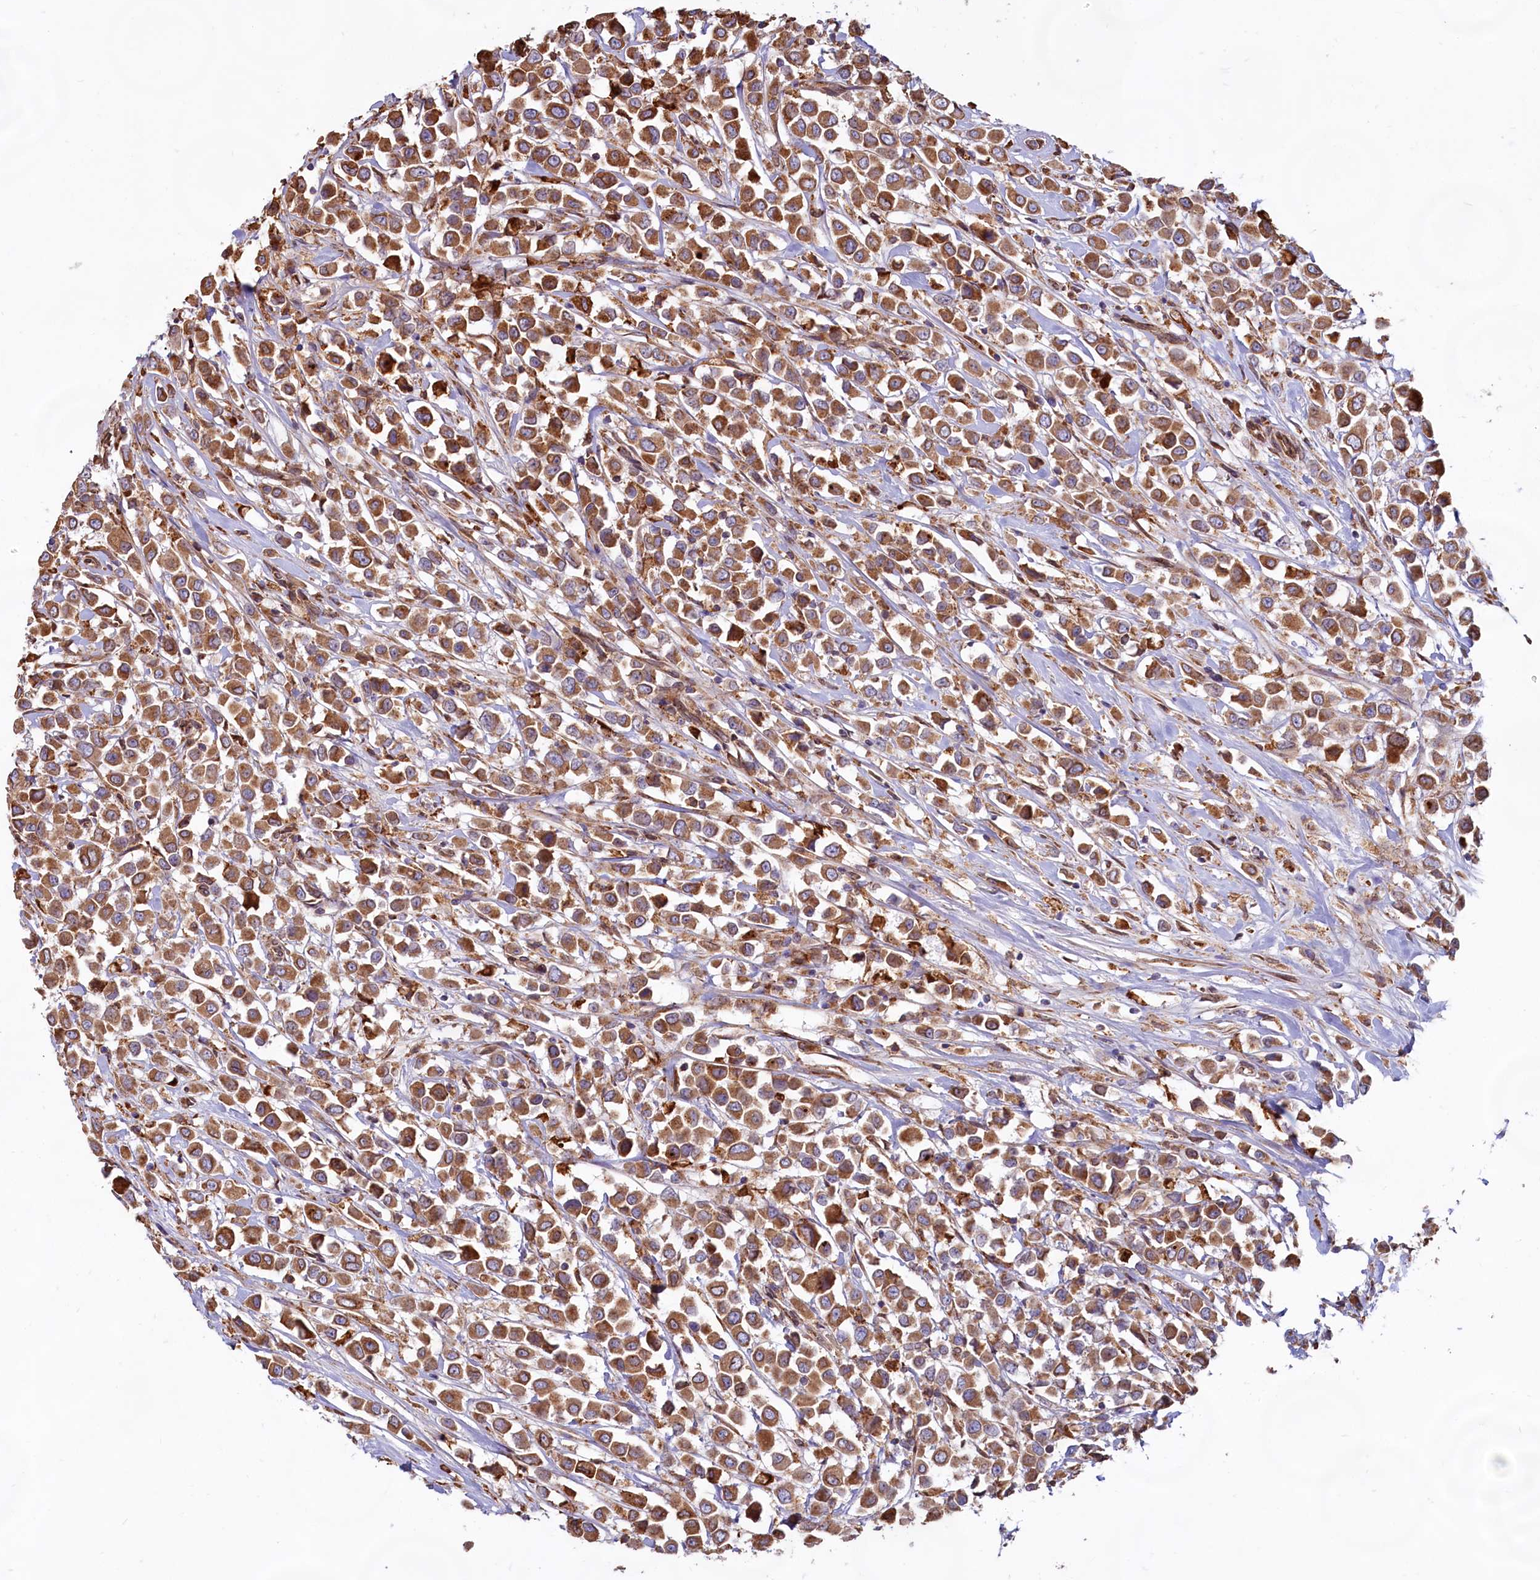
{"staining": {"intensity": "strong", "quantity": ">75%", "location": "cytoplasmic/membranous"}, "tissue": "breast cancer", "cell_type": "Tumor cells", "image_type": "cancer", "snomed": [{"axis": "morphology", "description": "Duct carcinoma"}, {"axis": "topography", "description": "Breast"}], "caption": "Immunohistochemistry (DAB) staining of human breast cancer (intraductal carcinoma) reveals strong cytoplasmic/membranous protein expression in approximately >75% of tumor cells.", "gene": "TBC1D19", "patient": {"sex": "female", "age": 61}}